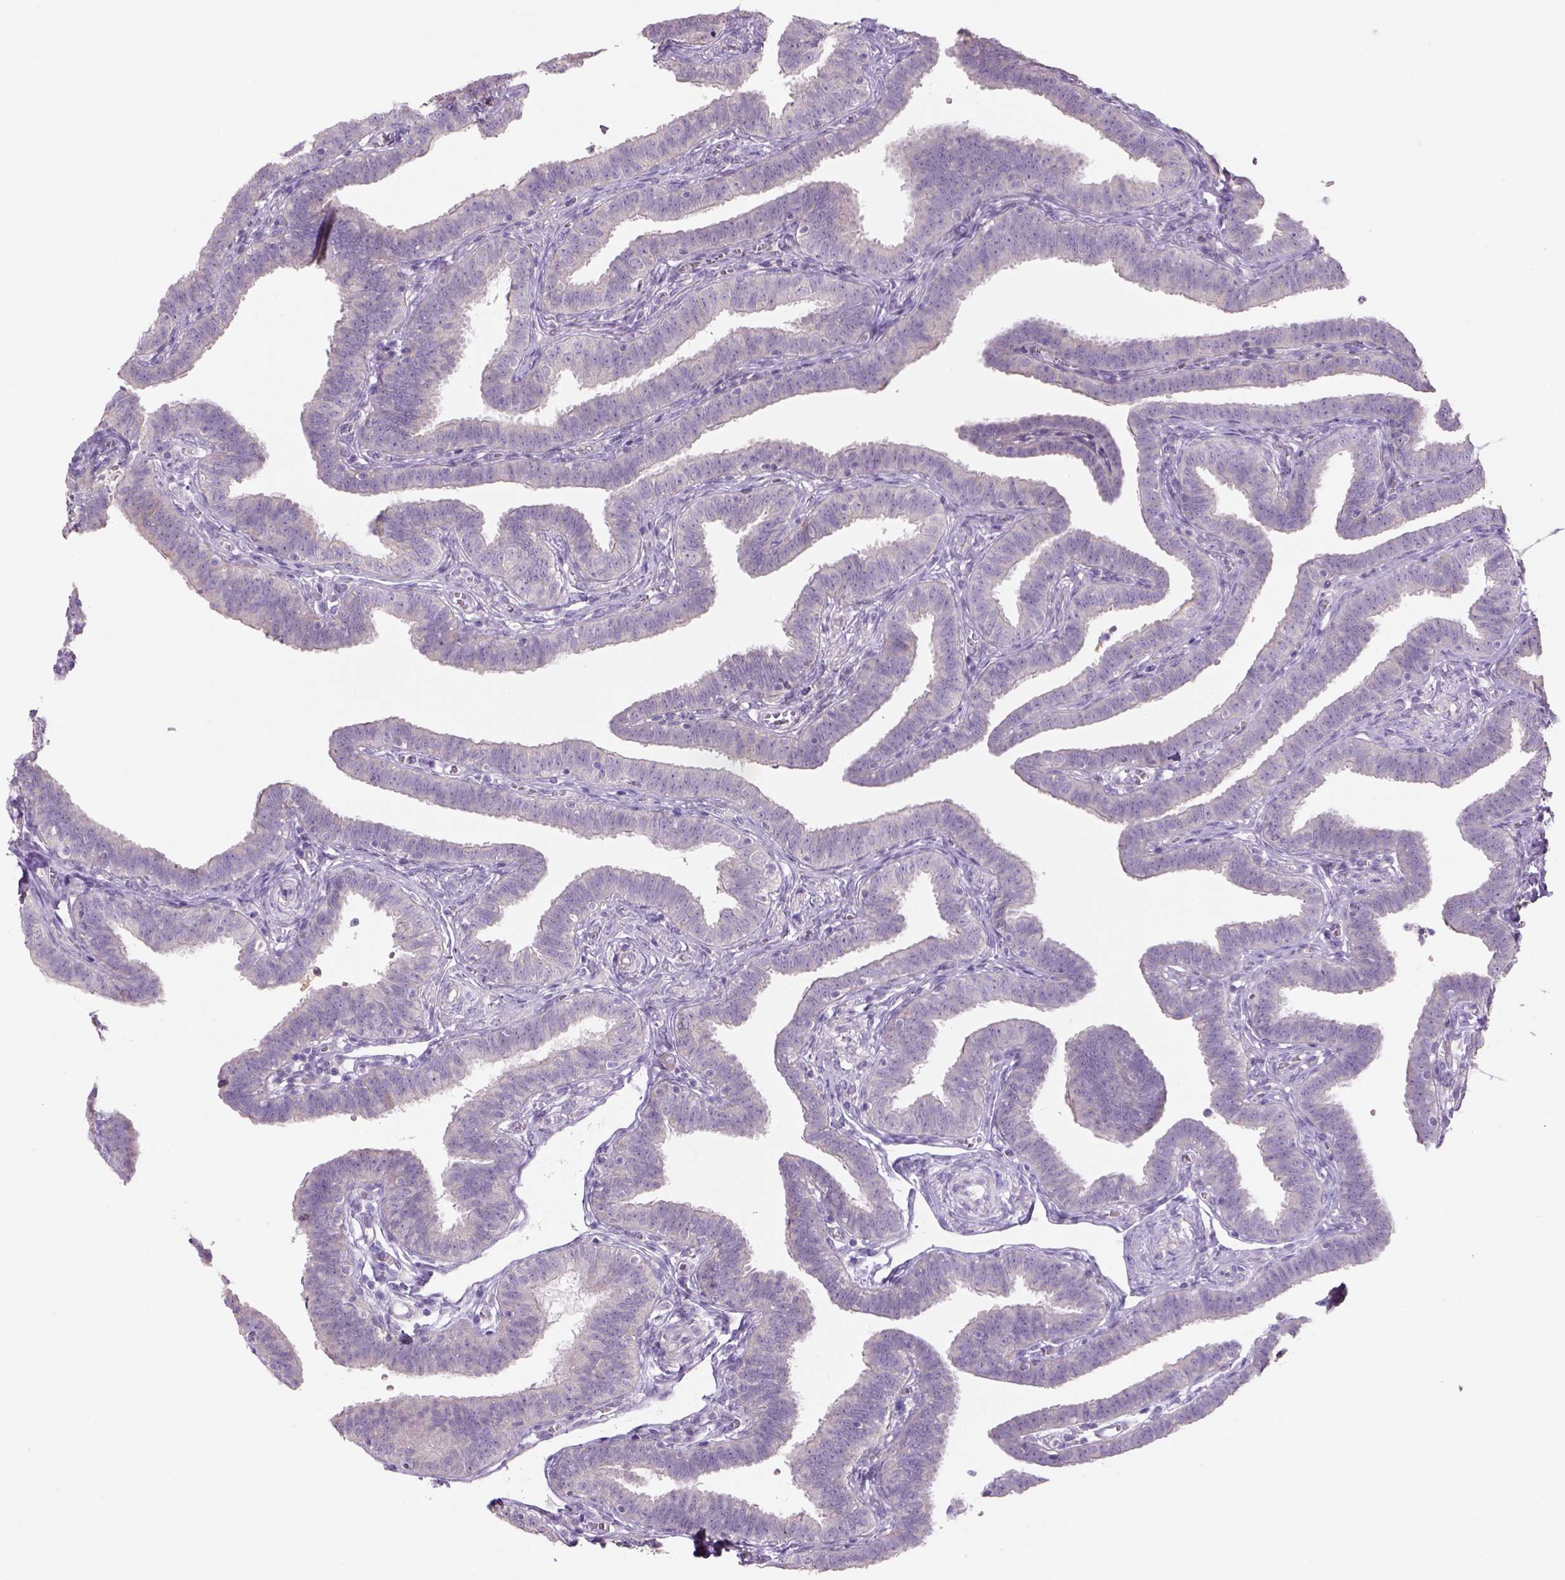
{"staining": {"intensity": "negative", "quantity": "none", "location": "none"}, "tissue": "fallopian tube", "cell_type": "Glandular cells", "image_type": "normal", "snomed": [{"axis": "morphology", "description": "Normal tissue, NOS"}, {"axis": "topography", "description": "Fallopian tube"}], "caption": "Glandular cells show no significant protein expression in benign fallopian tube.", "gene": "ADGRV1", "patient": {"sex": "female", "age": 25}}